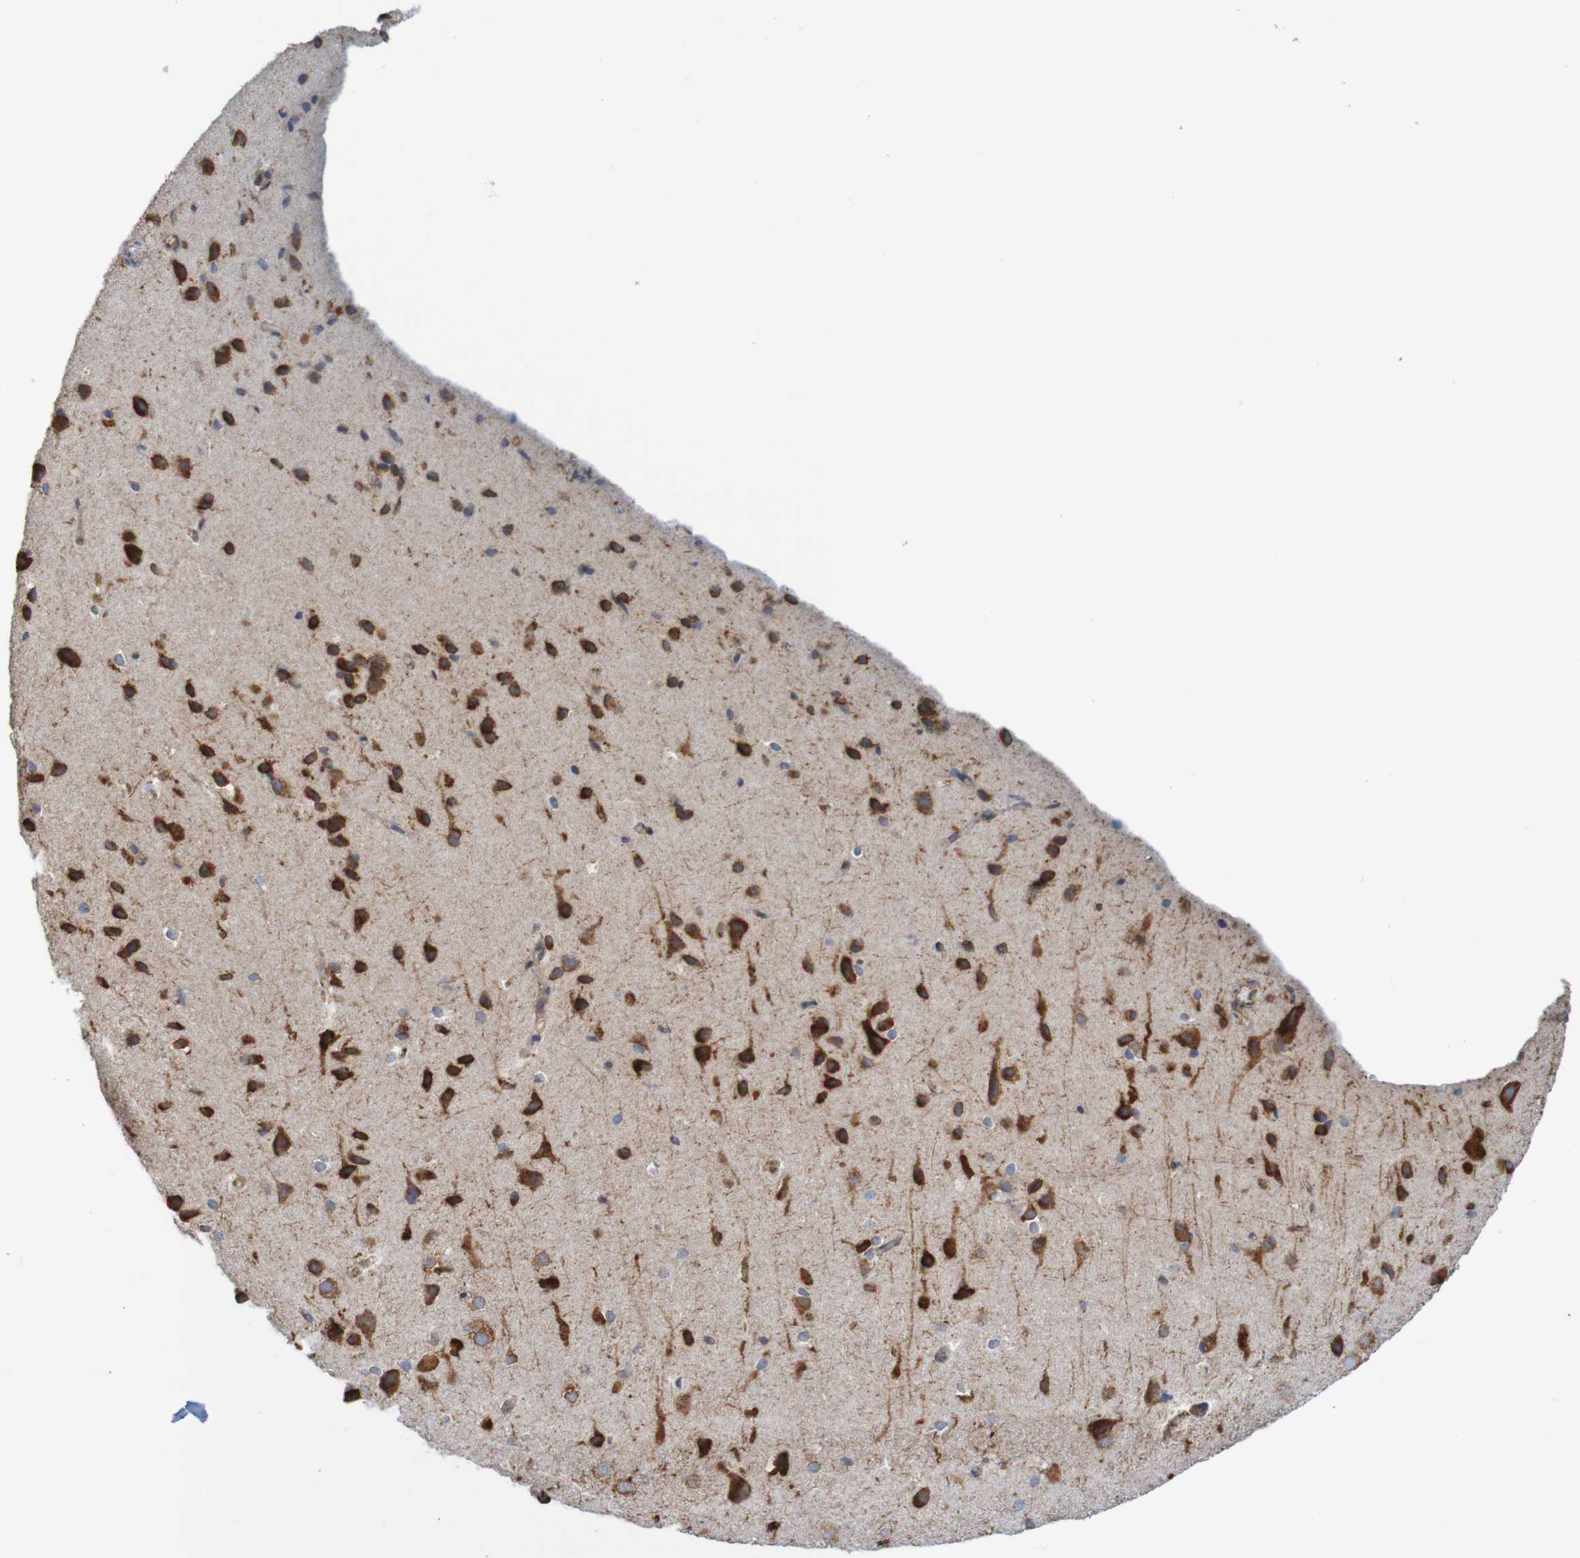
{"staining": {"intensity": "negative", "quantity": "none", "location": "none"}, "tissue": "cerebral cortex", "cell_type": "Endothelial cells", "image_type": "normal", "snomed": [{"axis": "morphology", "description": "Normal tissue, NOS"}, {"axis": "morphology", "description": "Developmental malformation"}, {"axis": "topography", "description": "Cerebral cortex"}], "caption": "A high-resolution histopathology image shows IHC staining of normal cerebral cortex, which demonstrates no significant positivity in endothelial cells.", "gene": "PDIA3", "patient": {"sex": "female", "age": 30}}